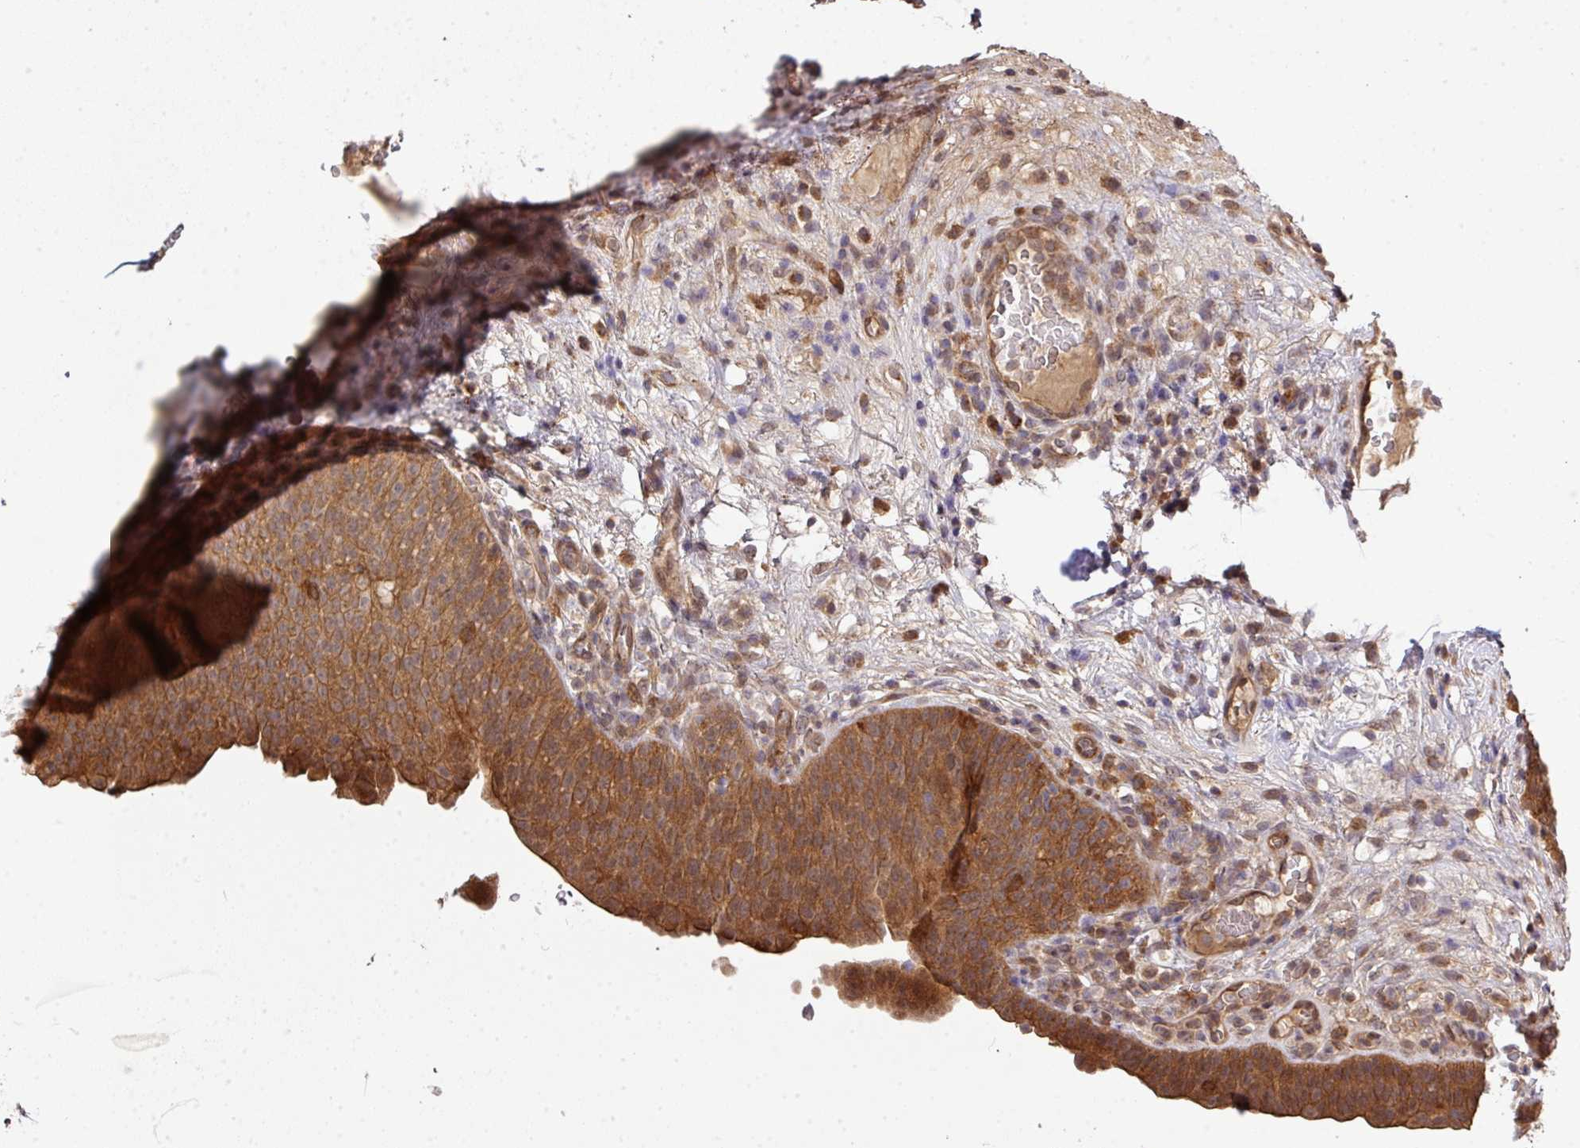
{"staining": {"intensity": "moderate", "quantity": ">75%", "location": "cytoplasmic/membranous"}, "tissue": "urinary bladder", "cell_type": "Urothelial cells", "image_type": "normal", "snomed": [{"axis": "morphology", "description": "Normal tissue, NOS"}, {"axis": "topography", "description": "Urinary bladder"}], "caption": "A micrograph of urinary bladder stained for a protein shows moderate cytoplasmic/membranous brown staining in urothelial cells. The protein is stained brown, and the nuclei are stained in blue (DAB IHC with brightfield microscopy, high magnification).", "gene": "ARPIN", "patient": {"sex": "male", "age": 71}}